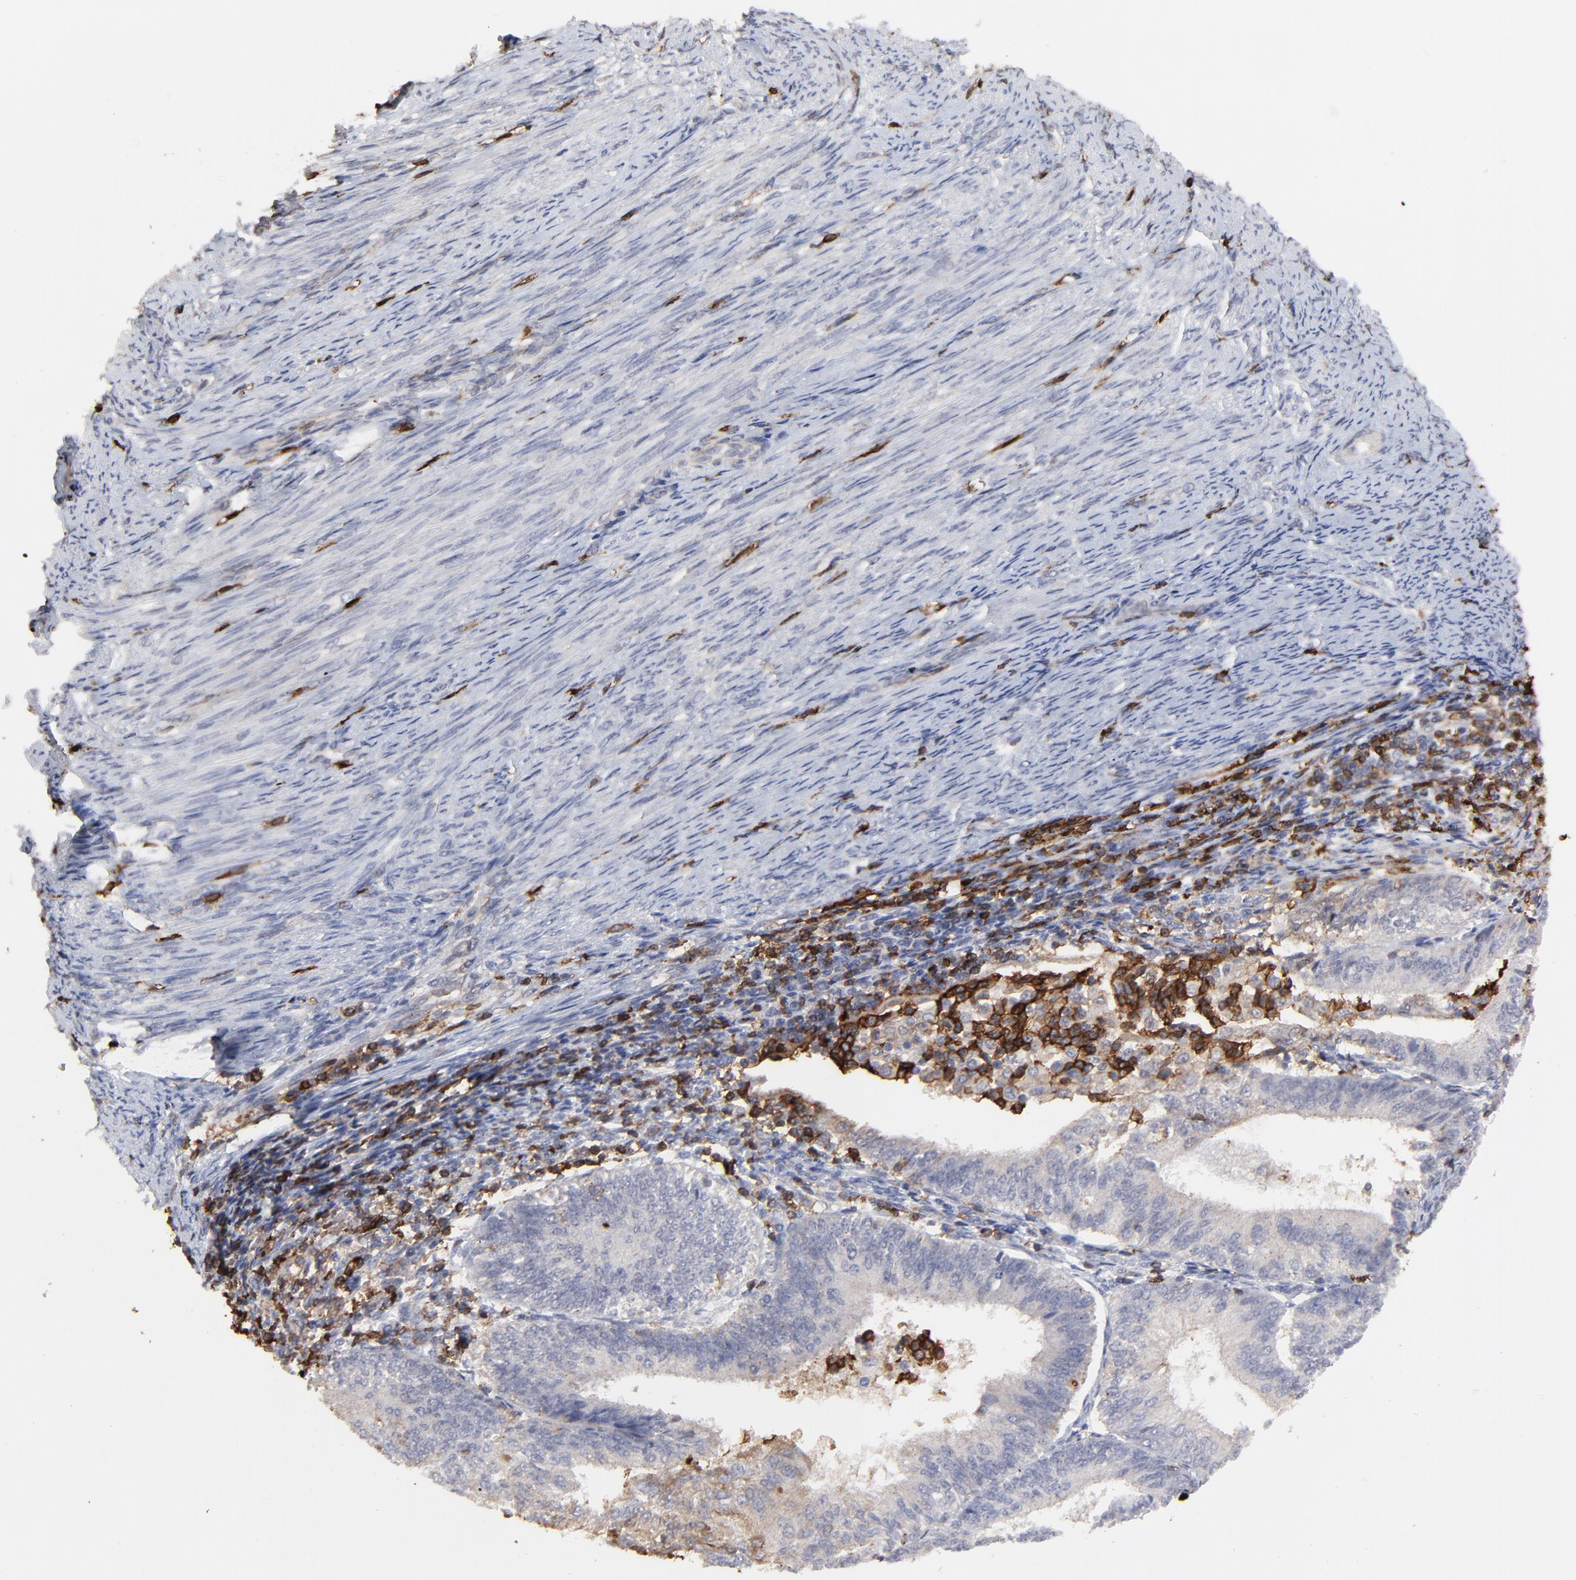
{"staining": {"intensity": "weak", "quantity": "<25%", "location": "cytoplasmic/membranous"}, "tissue": "endometrial cancer", "cell_type": "Tumor cells", "image_type": "cancer", "snomed": [{"axis": "morphology", "description": "Adenocarcinoma, NOS"}, {"axis": "topography", "description": "Endometrium"}], "caption": "Protein analysis of adenocarcinoma (endometrial) reveals no significant expression in tumor cells.", "gene": "SLC6A14", "patient": {"sex": "female", "age": 55}}